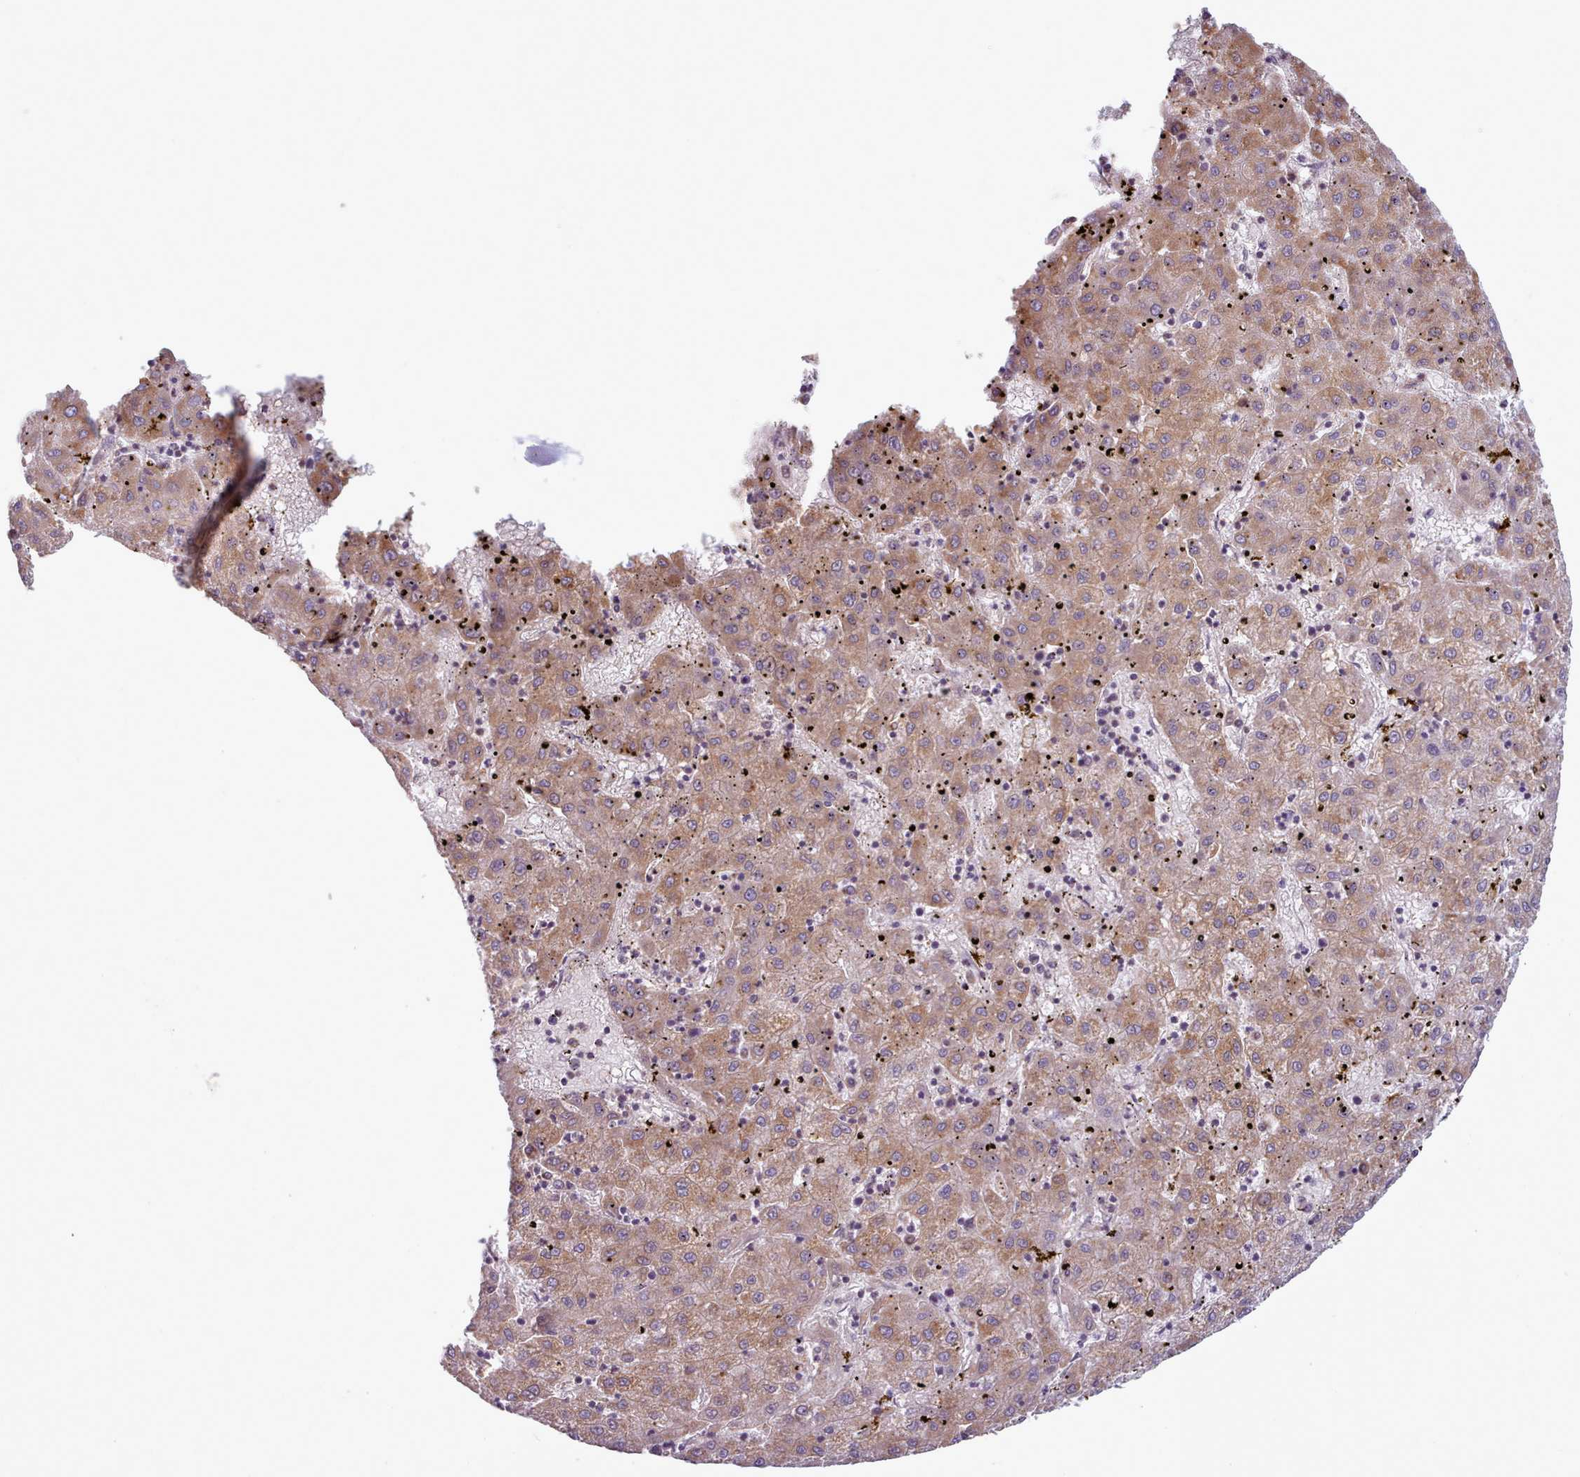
{"staining": {"intensity": "moderate", "quantity": ">75%", "location": "cytoplasmic/membranous"}, "tissue": "liver cancer", "cell_type": "Tumor cells", "image_type": "cancer", "snomed": [{"axis": "morphology", "description": "Carcinoma, Hepatocellular, NOS"}, {"axis": "topography", "description": "Liver"}], "caption": "High-power microscopy captured an immunohistochemistry (IHC) photomicrograph of hepatocellular carcinoma (liver), revealing moderate cytoplasmic/membranous expression in about >75% of tumor cells.", "gene": "CRYBG1", "patient": {"sex": "male", "age": 72}}